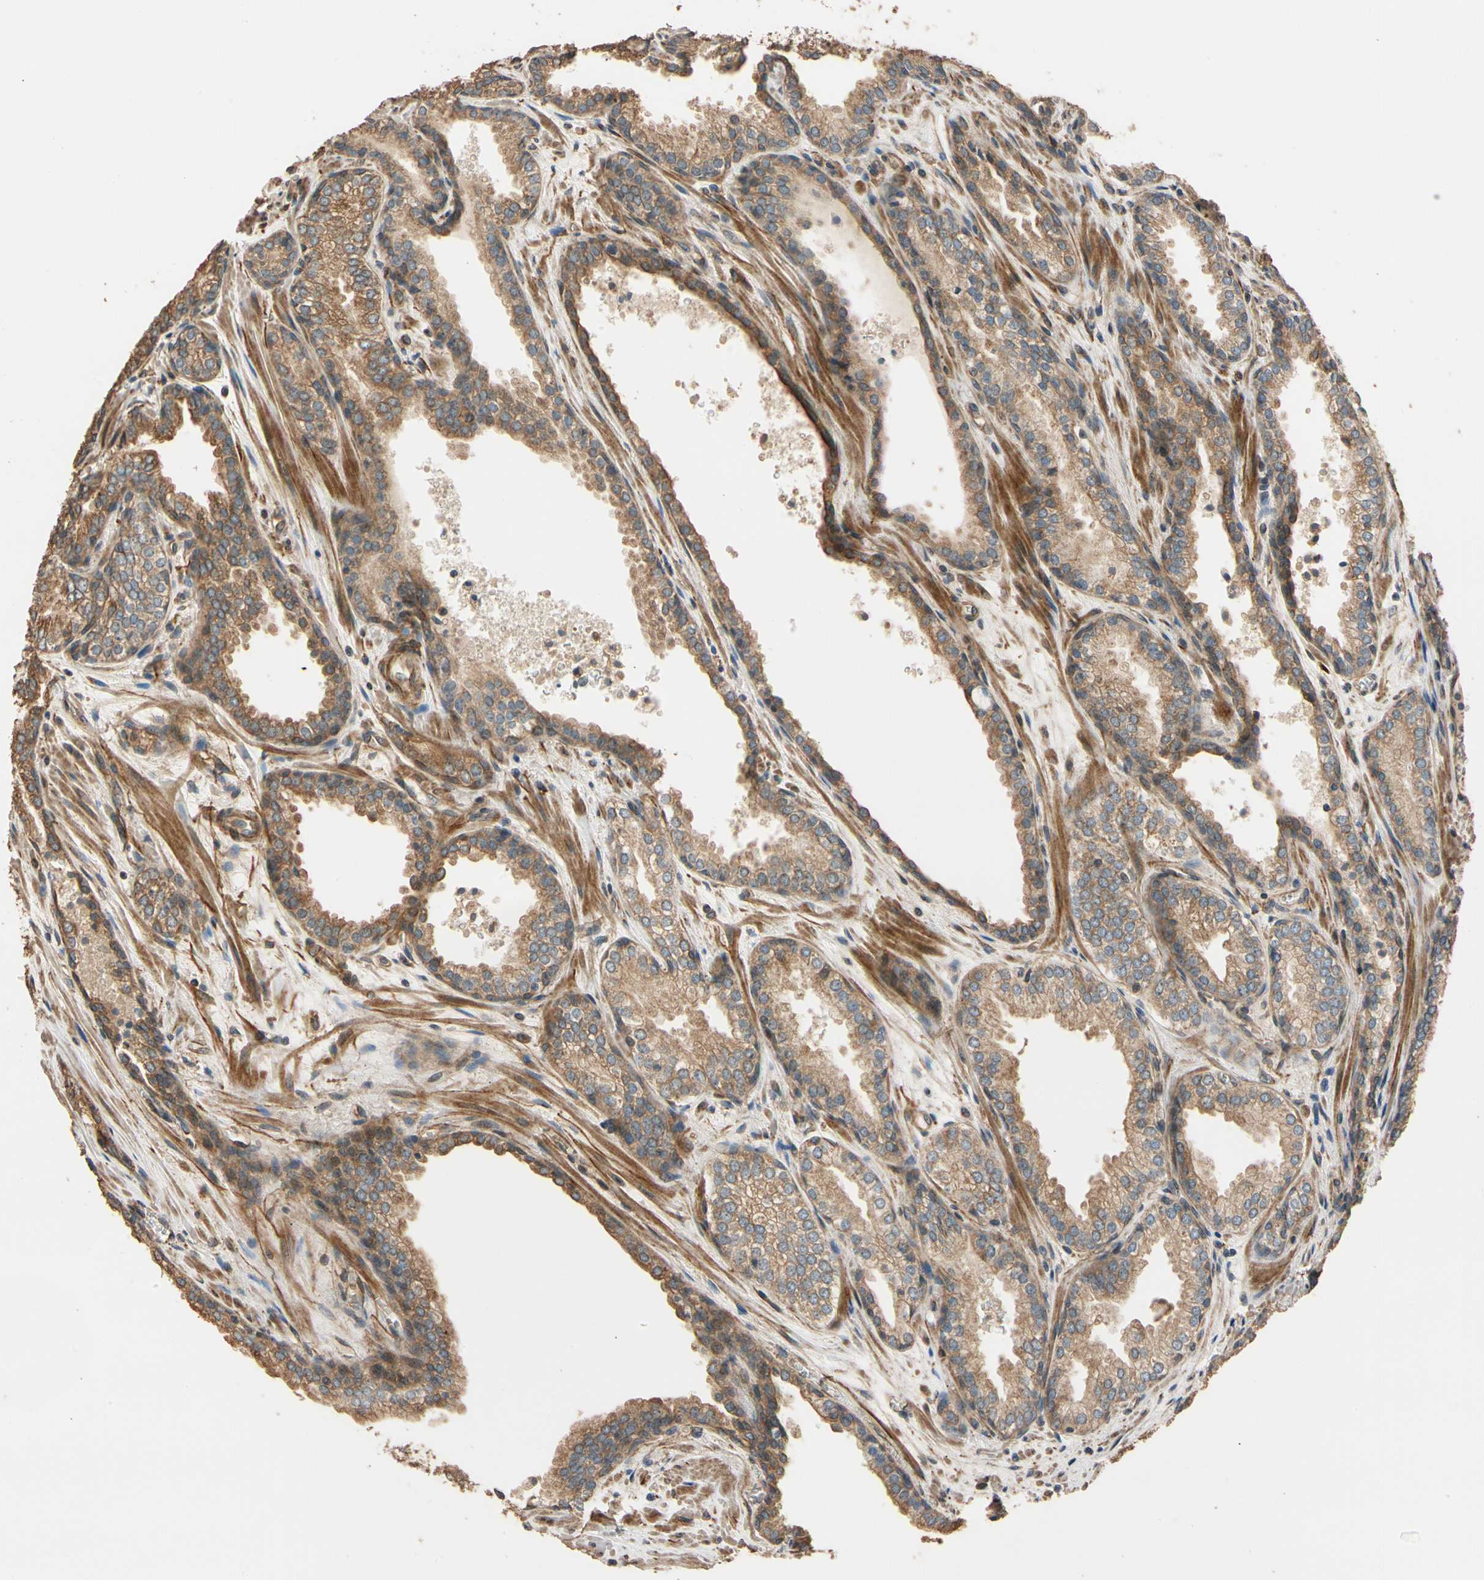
{"staining": {"intensity": "moderate", "quantity": ">75%", "location": "cytoplasmic/membranous"}, "tissue": "prostate cancer", "cell_type": "Tumor cells", "image_type": "cancer", "snomed": [{"axis": "morphology", "description": "Adenocarcinoma, Low grade"}, {"axis": "topography", "description": "Prostate"}], "caption": "Immunohistochemical staining of prostate cancer displays moderate cytoplasmic/membranous protein positivity in approximately >75% of tumor cells.", "gene": "MGRN1", "patient": {"sex": "male", "age": 60}}